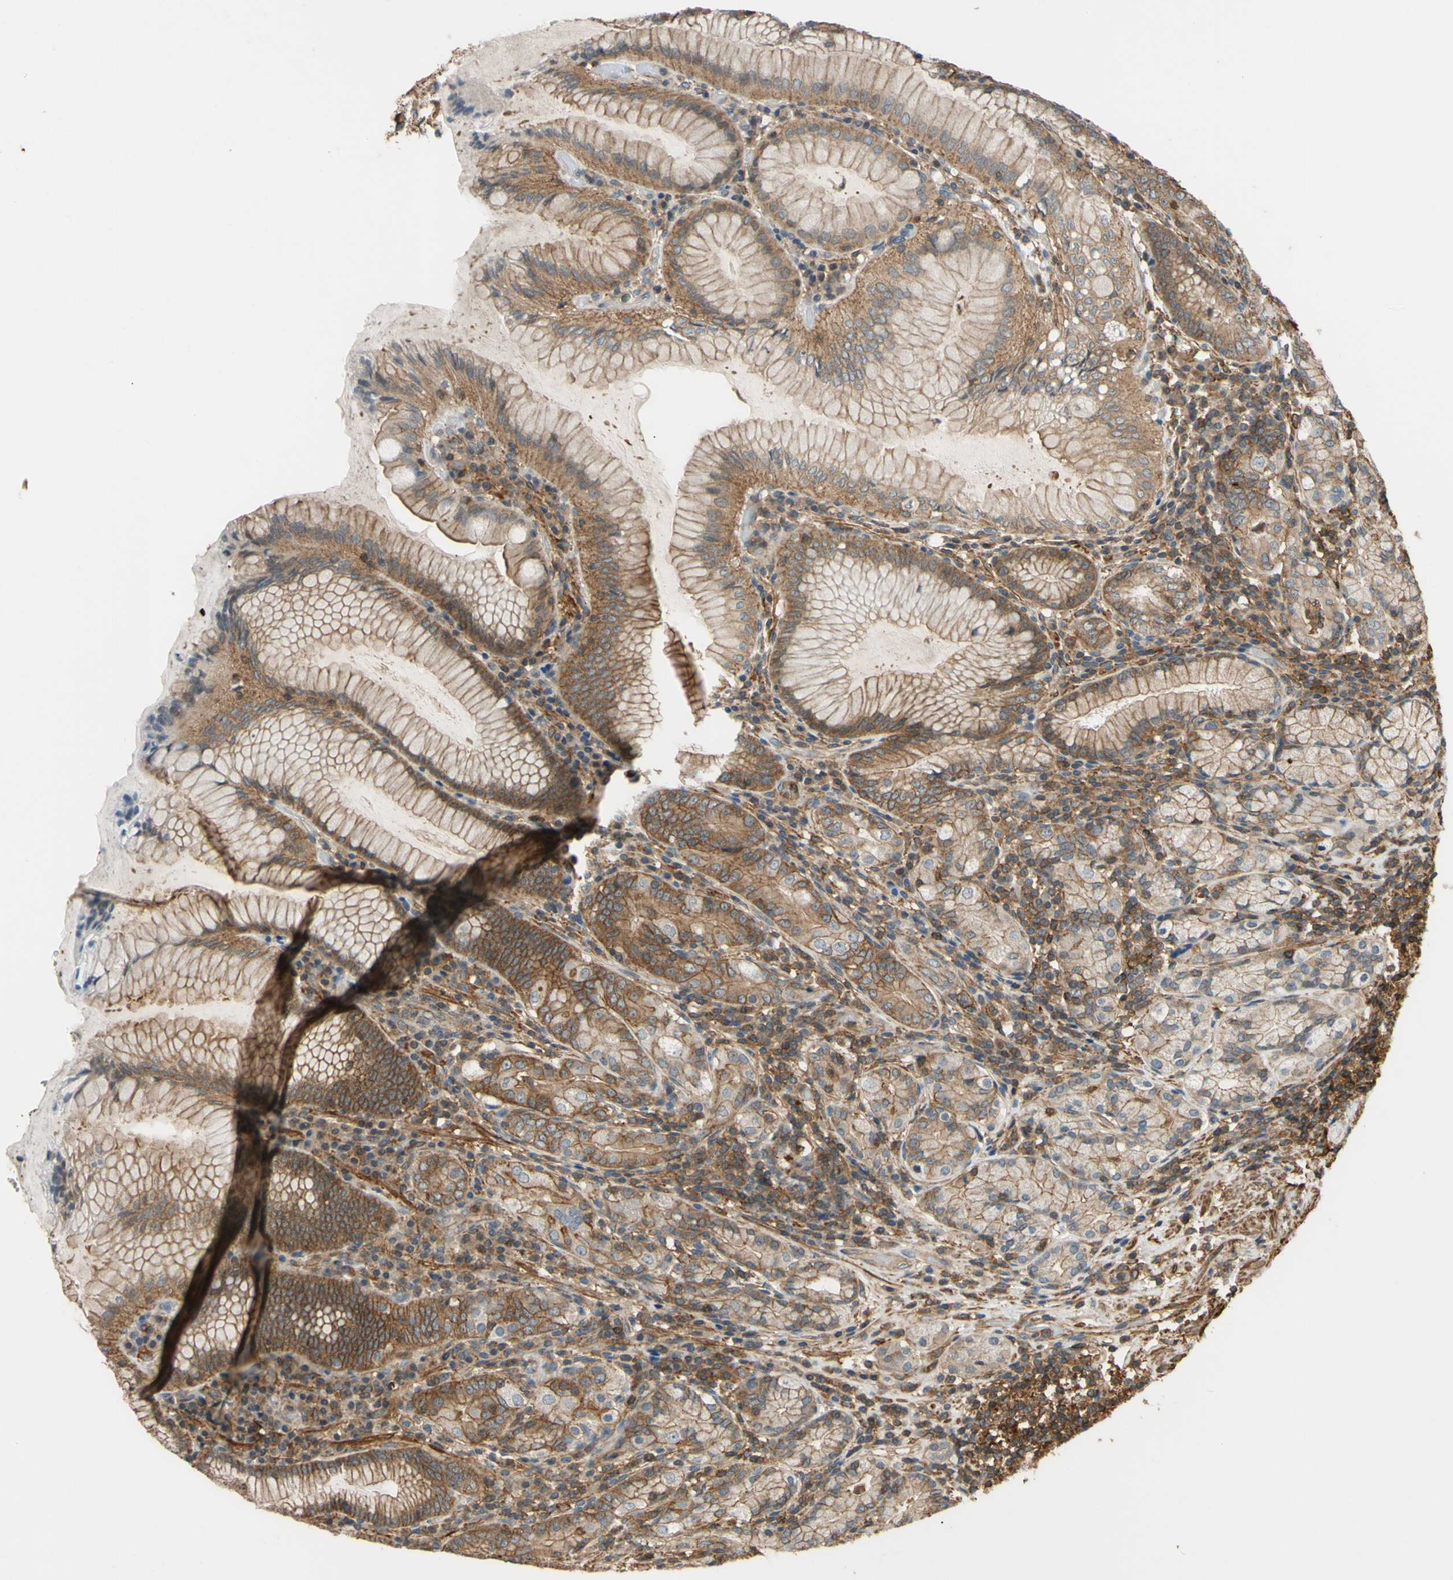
{"staining": {"intensity": "moderate", "quantity": ">75%", "location": "cytoplasmic/membranous"}, "tissue": "stomach", "cell_type": "Glandular cells", "image_type": "normal", "snomed": [{"axis": "morphology", "description": "Normal tissue, NOS"}, {"axis": "topography", "description": "Stomach, lower"}], "caption": "About >75% of glandular cells in unremarkable stomach demonstrate moderate cytoplasmic/membranous protein staining as visualized by brown immunohistochemical staining.", "gene": "ADD3", "patient": {"sex": "female", "age": 76}}